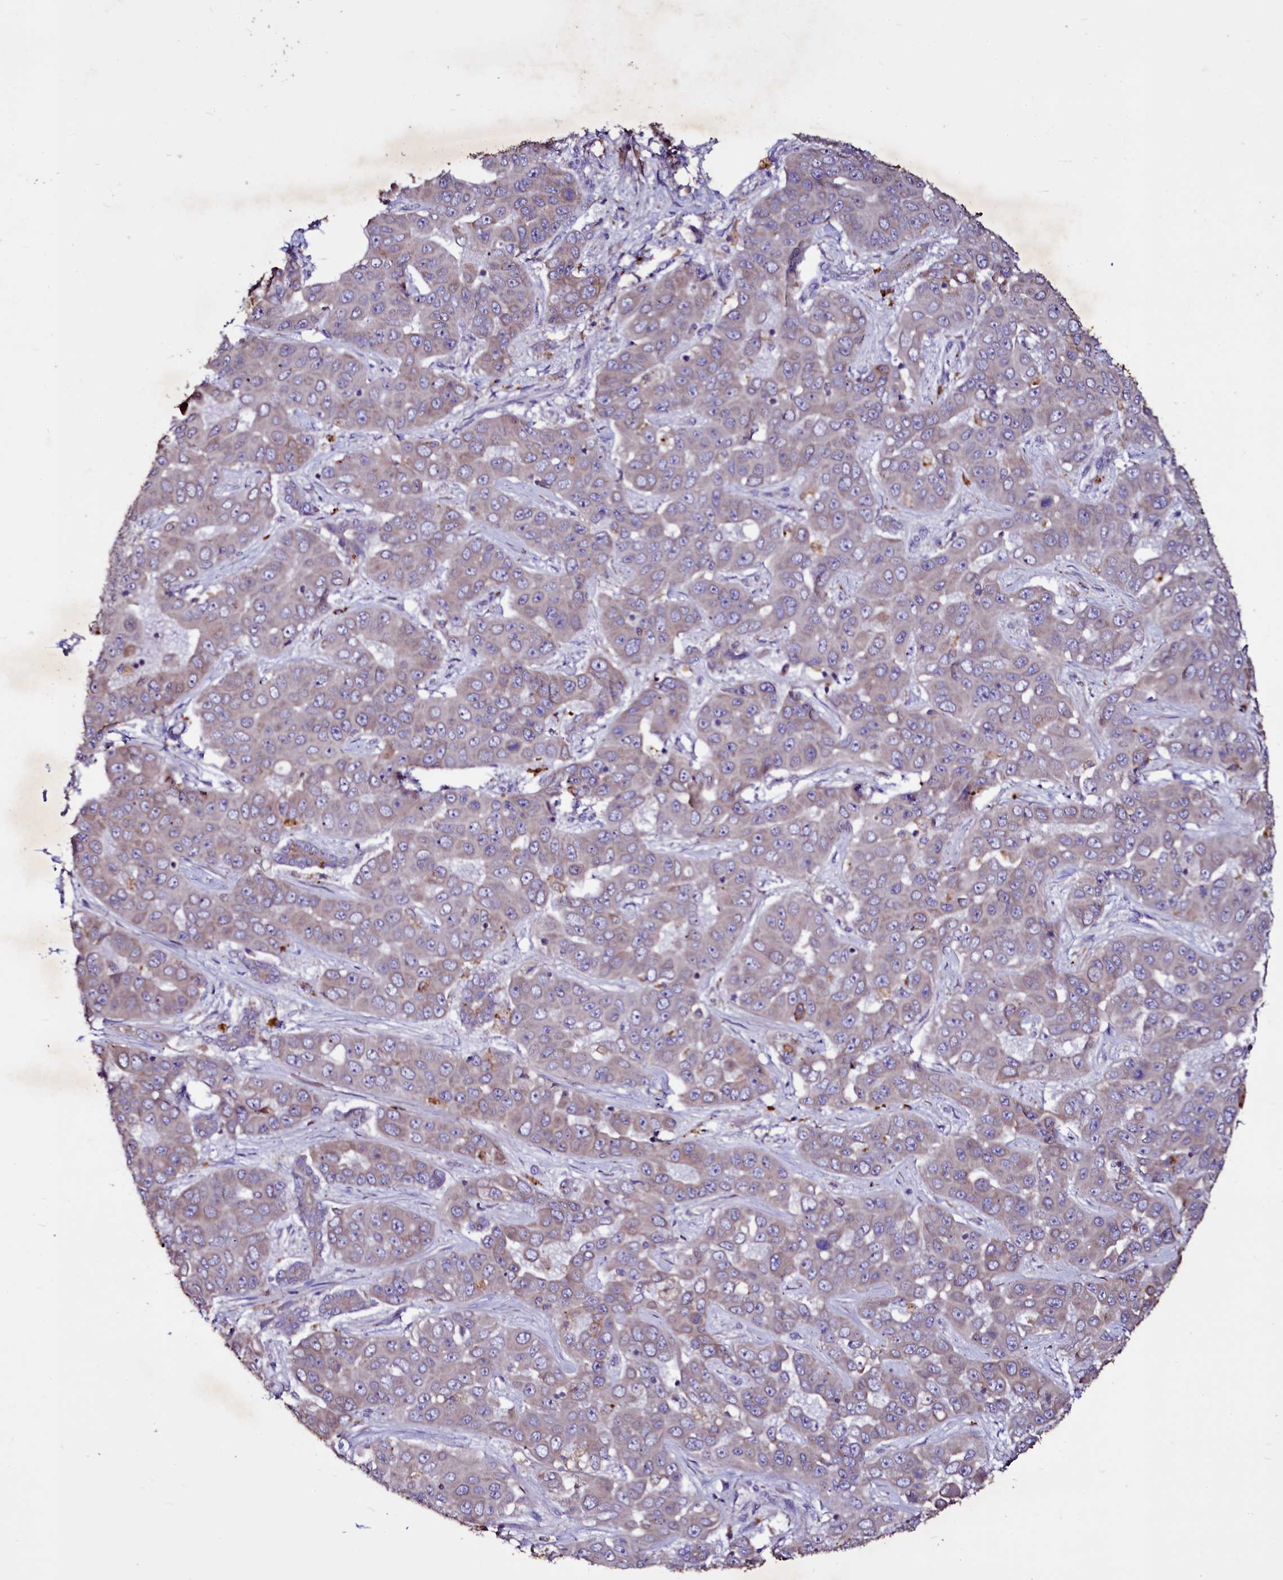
{"staining": {"intensity": "weak", "quantity": "25%-75%", "location": "cytoplasmic/membranous"}, "tissue": "liver cancer", "cell_type": "Tumor cells", "image_type": "cancer", "snomed": [{"axis": "morphology", "description": "Cholangiocarcinoma"}, {"axis": "topography", "description": "Liver"}], "caption": "Protein staining exhibits weak cytoplasmic/membranous expression in approximately 25%-75% of tumor cells in liver cancer (cholangiocarcinoma).", "gene": "SELENOT", "patient": {"sex": "female", "age": 52}}